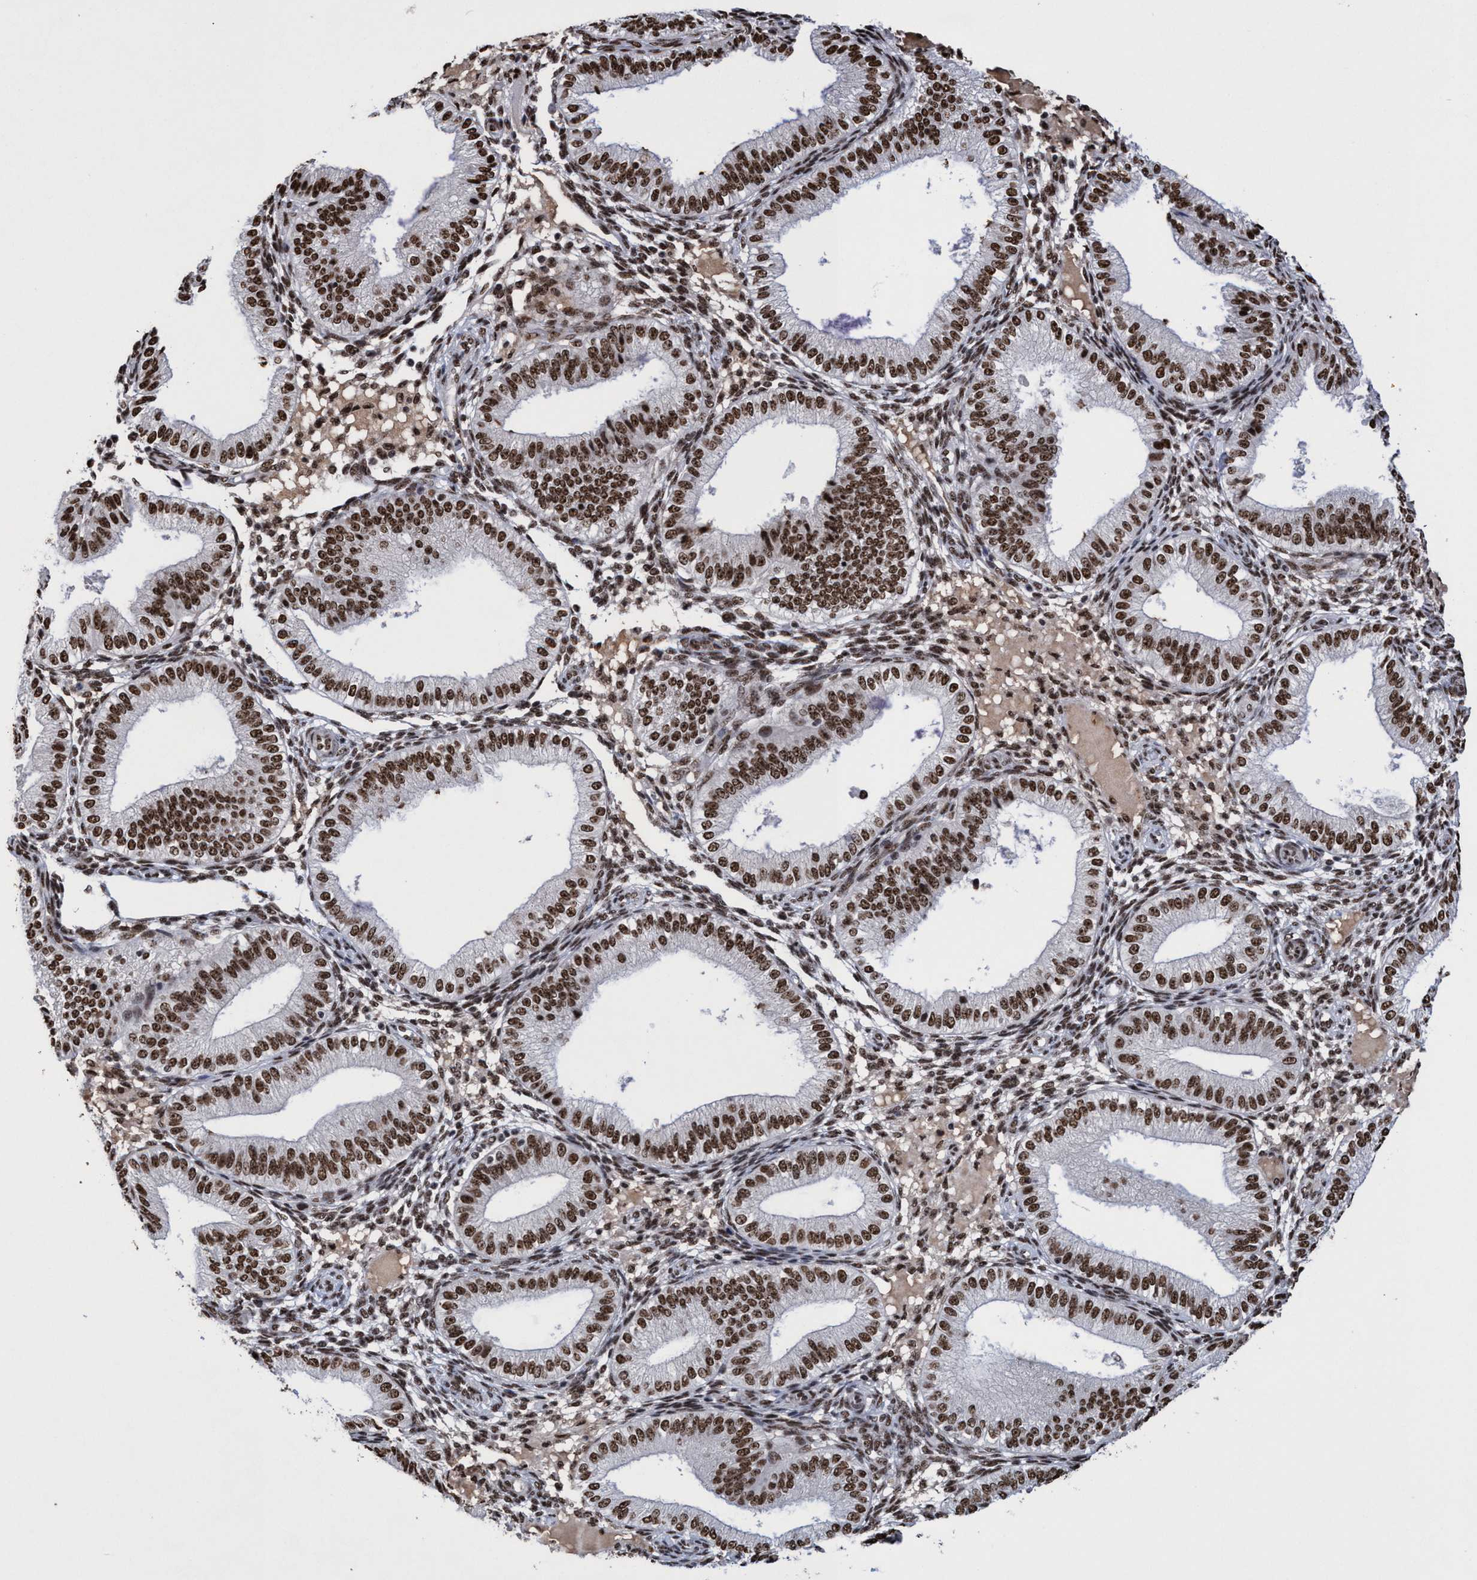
{"staining": {"intensity": "moderate", "quantity": ">75%", "location": "nuclear"}, "tissue": "endometrium", "cell_type": "Cells in endometrial stroma", "image_type": "normal", "snomed": [{"axis": "morphology", "description": "Normal tissue, NOS"}, {"axis": "topography", "description": "Endometrium"}], "caption": "Protein staining demonstrates moderate nuclear expression in approximately >75% of cells in endometrial stroma in benign endometrium.", "gene": "EFCAB10", "patient": {"sex": "female", "age": 39}}